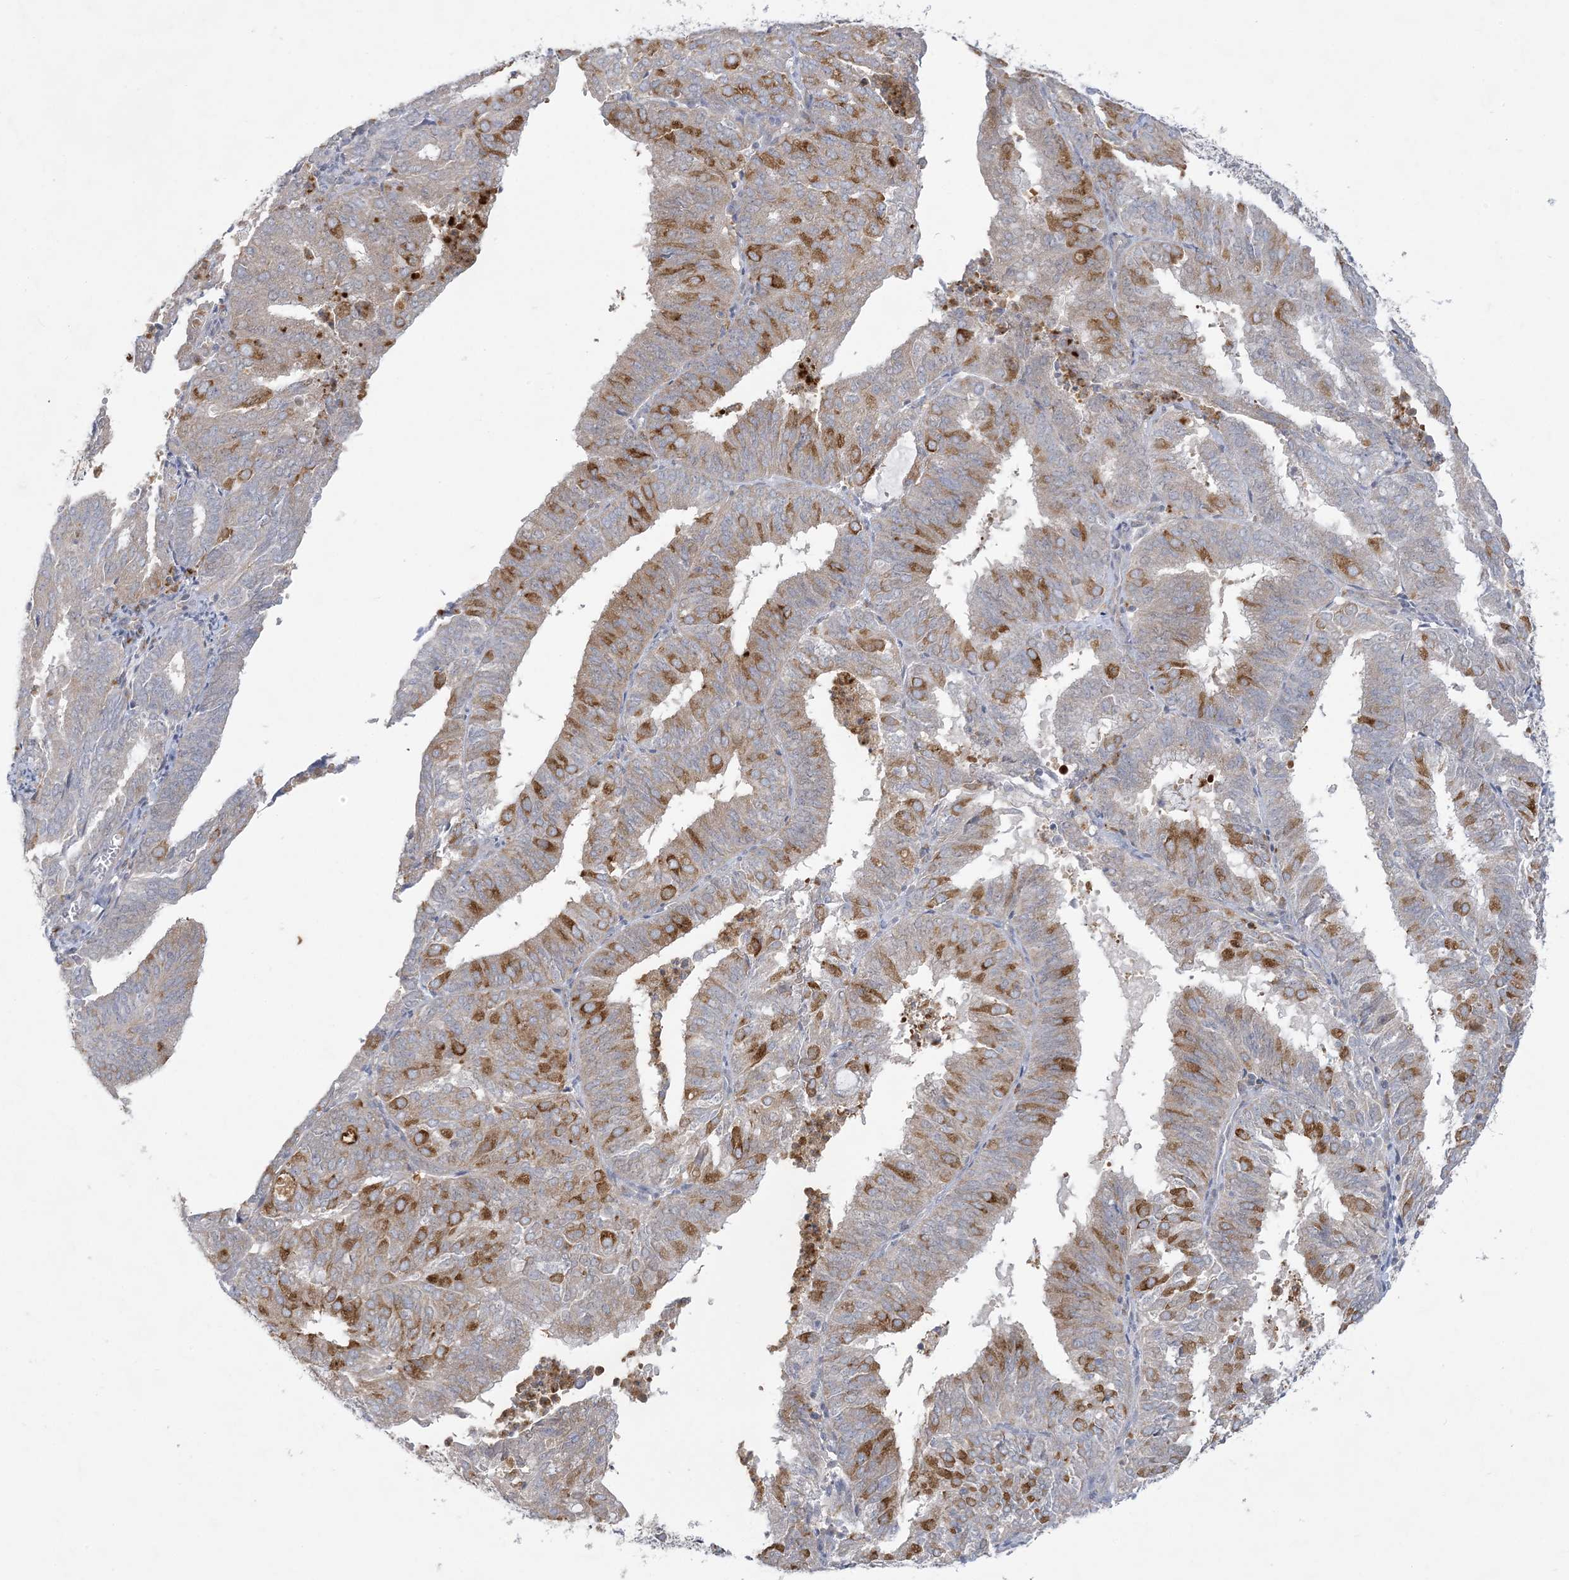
{"staining": {"intensity": "moderate", "quantity": "25%-75%", "location": "cytoplasmic/membranous"}, "tissue": "endometrial cancer", "cell_type": "Tumor cells", "image_type": "cancer", "snomed": [{"axis": "morphology", "description": "Adenocarcinoma, NOS"}, {"axis": "topography", "description": "Uterus"}], "caption": "Moderate cytoplasmic/membranous staining for a protein is seen in approximately 25%-75% of tumor cells of endometrial cancer using immunohistochemistry (IHC).", "gene": "KIF3A", "patient": {"sex": "female", "age": 60}}